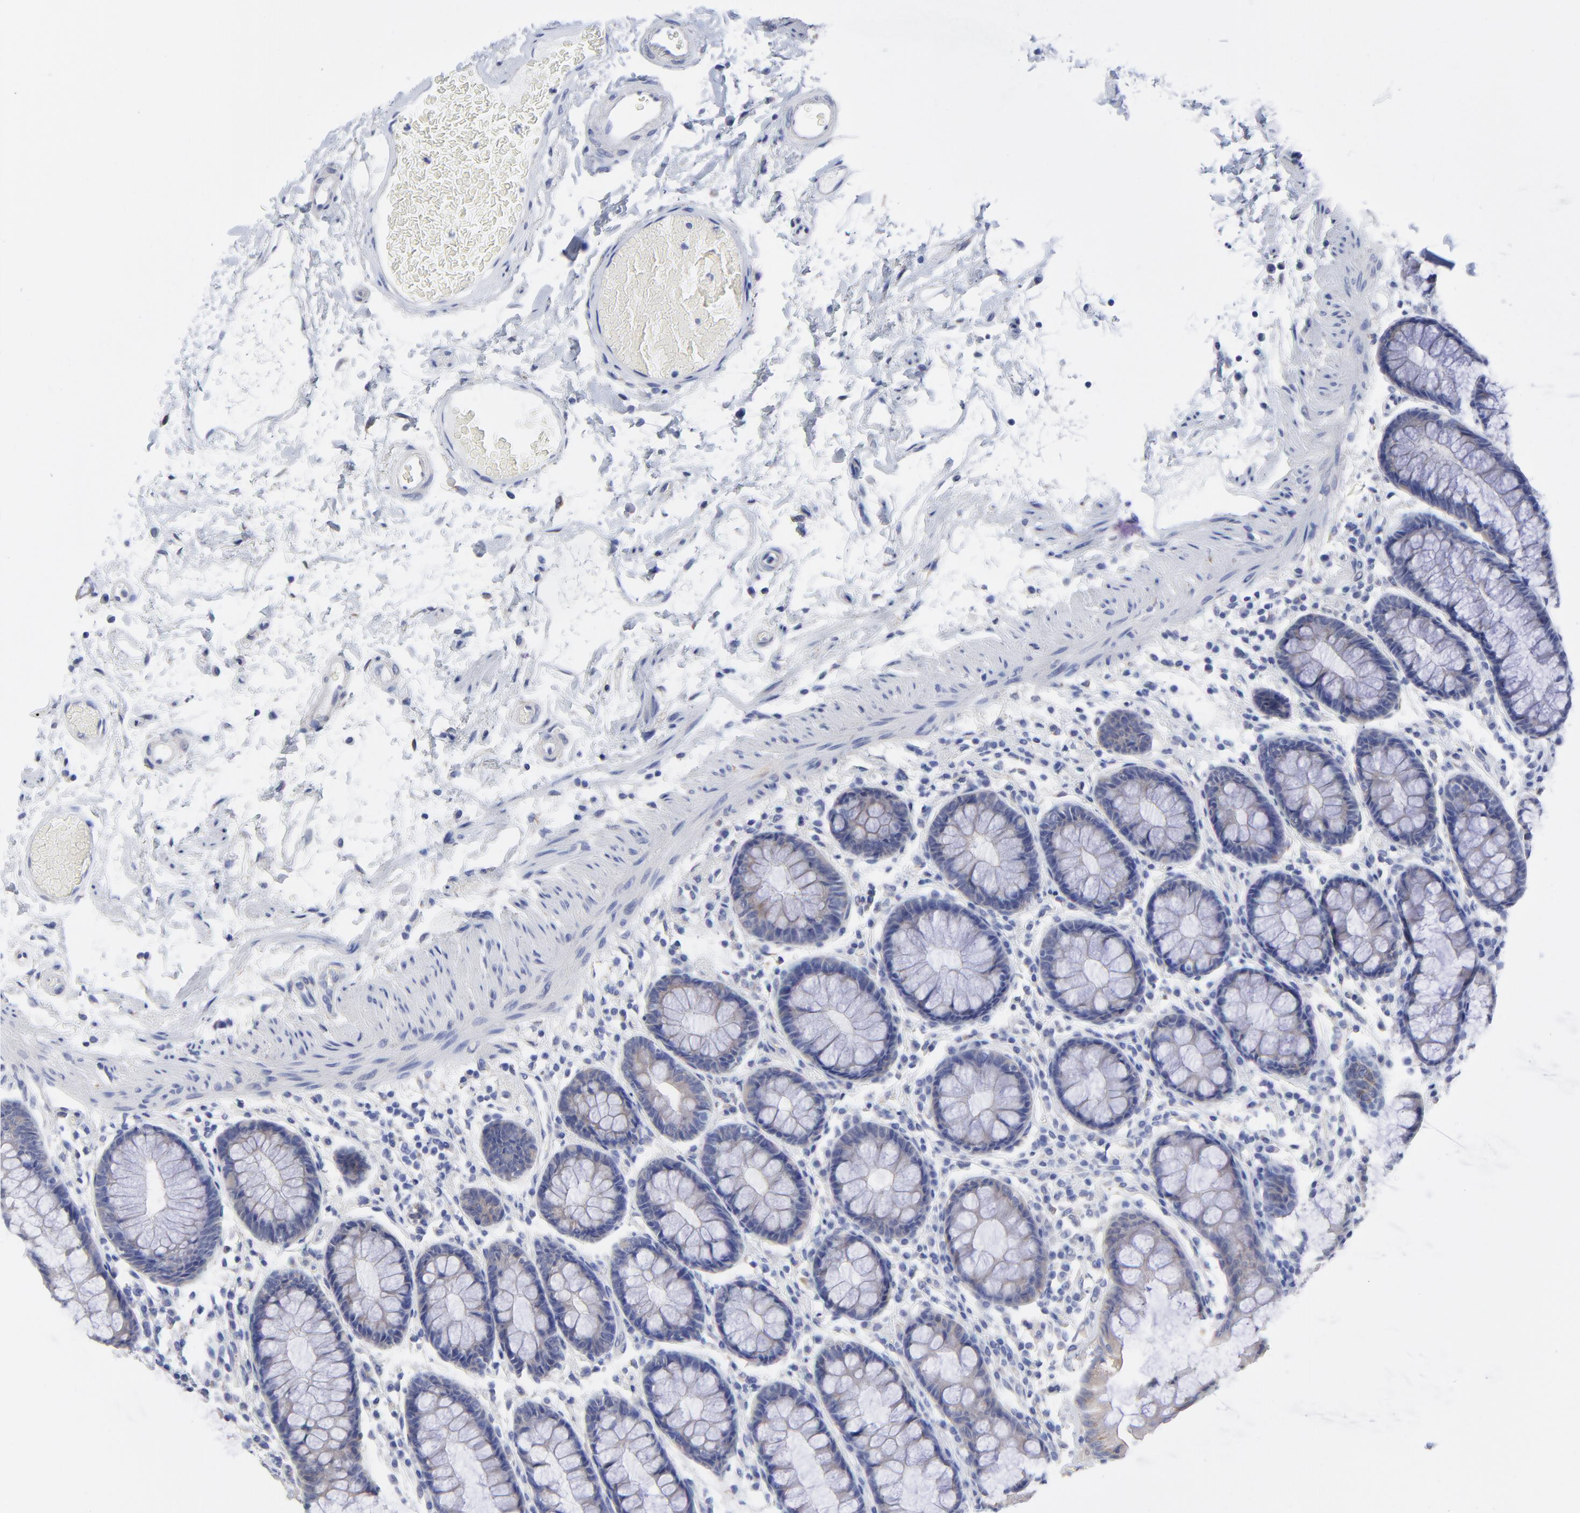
{"staining": {"intensity": "weak", "quantity": ">75%", "location": "cytoplasmic/membranous"}, "tissue": "rectum", "cell_type": "Glandular cells", "image_type": "normal", "snomed": [{"axis": "morphology", "description": "Normal tissue, NOS"}, {"axis": "topography", "description": "Rectum"}], "caption": "Immunohistochemical staining of benign human rectum shows low levels of weak cytoplasmic/membranous staining in approximately >75% of glandular cells.", "gene": "DUSP9", "patient": {"sex": "male", "age": 92}}